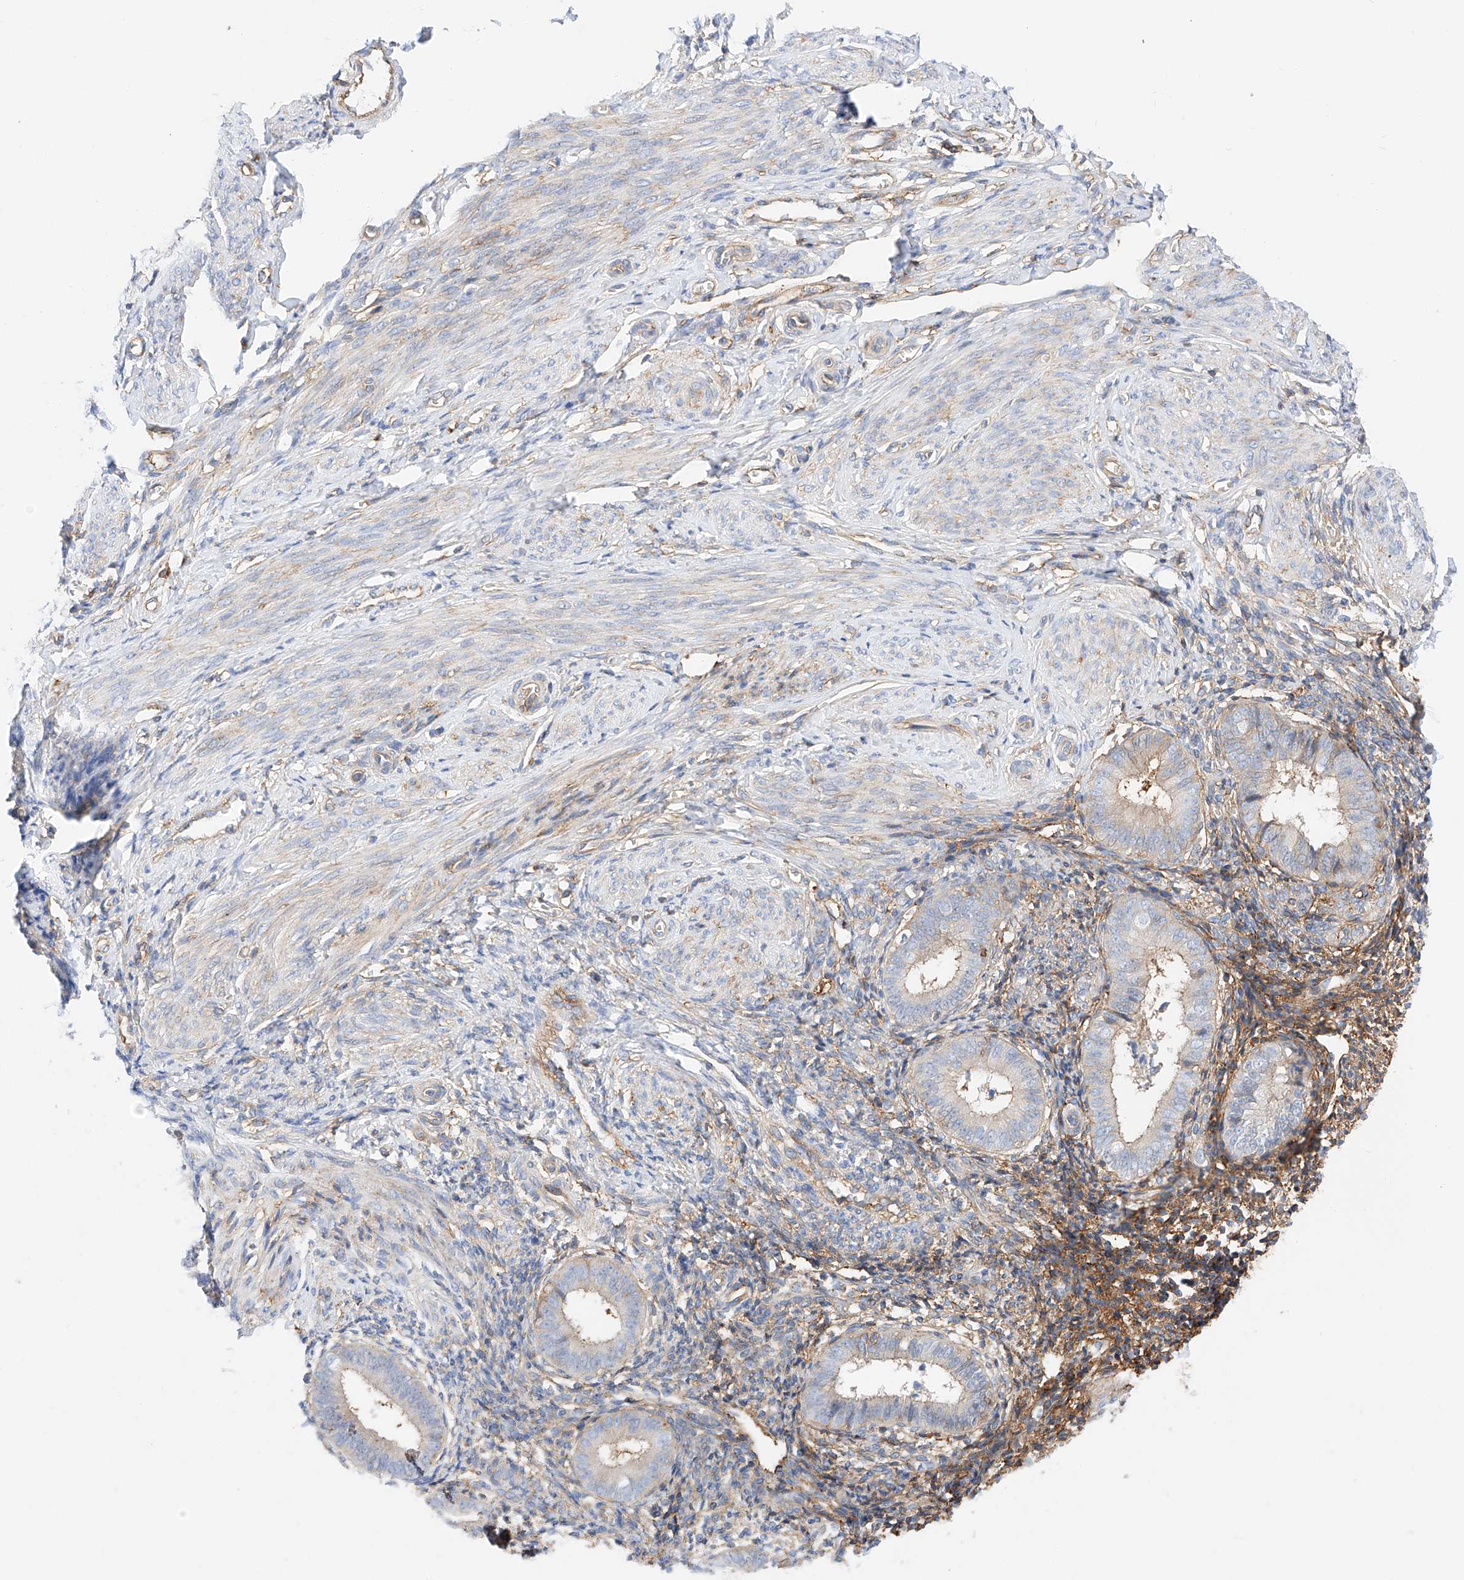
{"staining": {"intensity": "weak", "quantity": "25%-75%", "location": "cytoplasmic/membranous"}, "tissue": "endometrium", "cell_type": "Cells in endometrial stroma", "image_type": "normal", "snomed": [{"axis": "morphology", "description": "Normal tissue, NOS"}, {"axis": "topography", "description": "Uterus"}, {"axis": "topography", "description": "Endometrium"}], "caption": "Unremarkable endometrium demonstrates weak cytoplasmic/membranous expression in approximately 25%-75% of cells in endometrial stroma, visualized by immunohistochemistry. (Stains: DAB in brown, nuclei in blue, Microscopy: brightfield microscopy at high magnification).", "gene": "ENSG00000259132", "patient": {"sex": "female", "age": 48}}